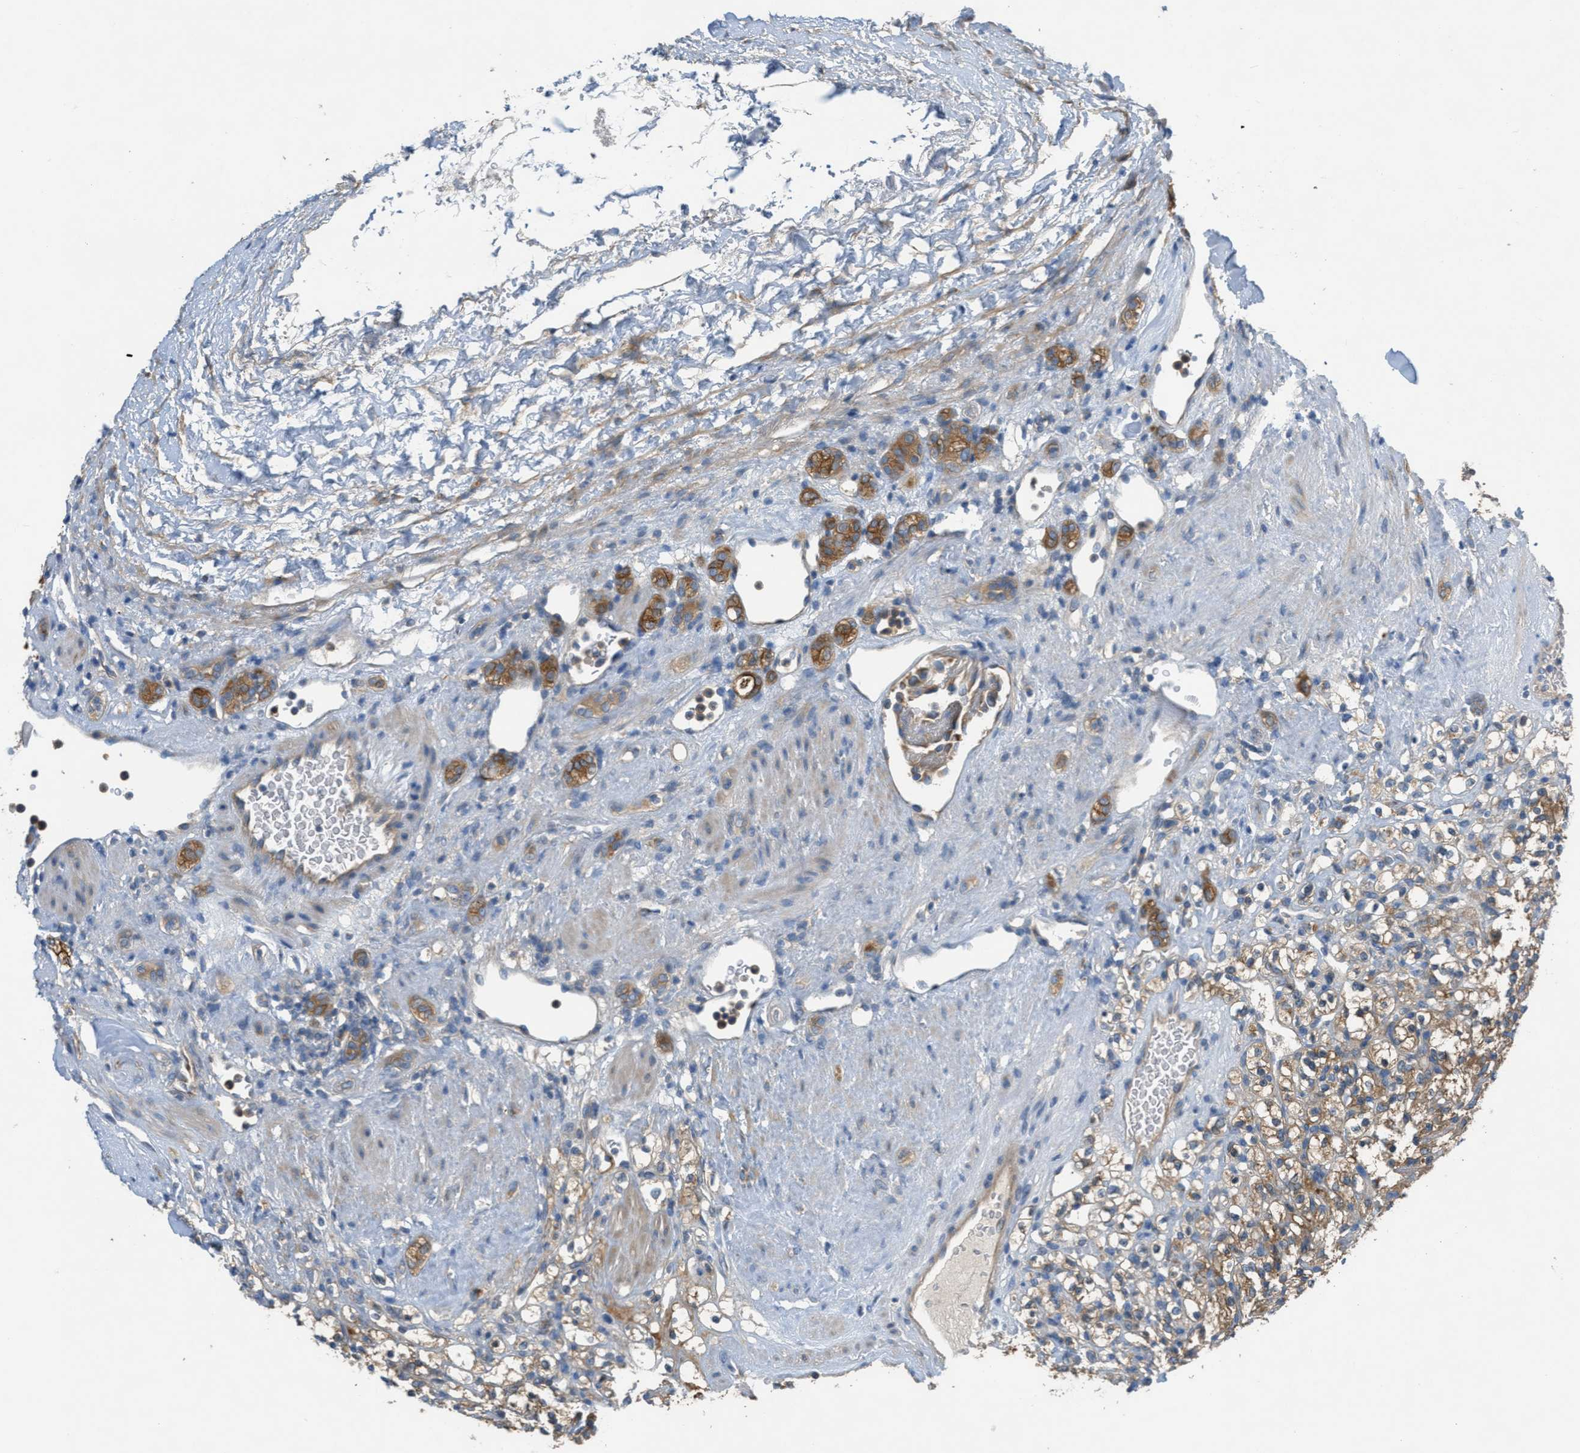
{"staining": {"intensity": "moderate", "quantity": ">75%", "location": "cytoplasmic/membranous"}, "tissue": "renal cancer", "cell_type": "Tumor cells", "image_type": "cancer", "snomed": [{"axis": "morphology", "description": "Normal tissue, NOS"}, {"axis": "morphology", "description": "Adenocarcinoma, NOS"}, {"axis": "topography", "description": "Kidney"}], "caption": "Protein analysis of renal cancer tissue reveals moderate cytoplasmic/membranous positivity in approximately >75% of tumor cells.", "gene": "UBA5", "patient": {"sex": "female", "age": 72}}